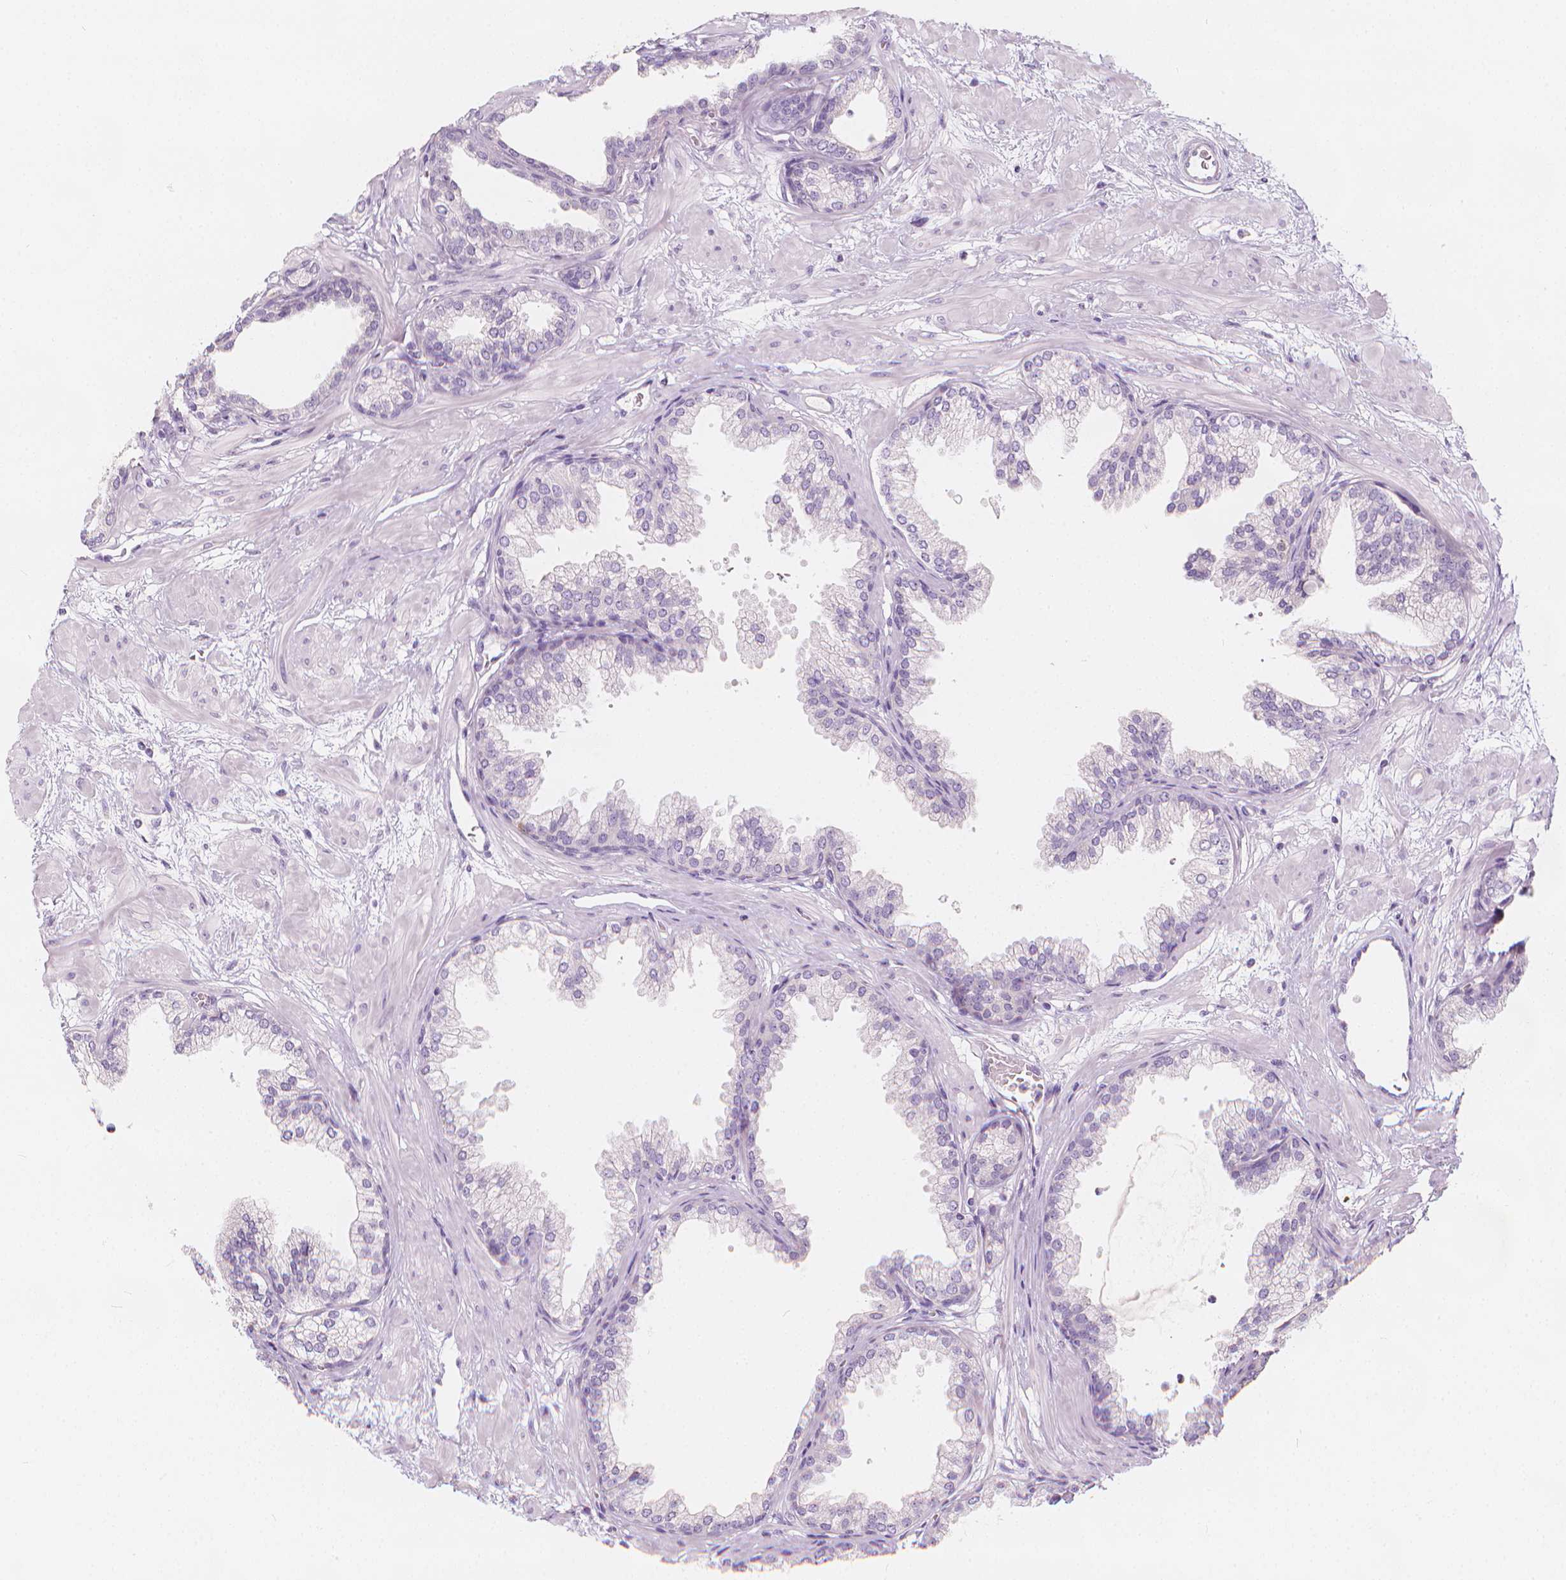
{"staining": {"intensity": "negative", "quantity": "none", "location": "none"}, "tissue": "prostate", "cell_type": "Glandular cells", "image_type": "normal", "snomed": [{"axis": "morphology", "description": "Normal tissue, NOS"}, {"axis": "topography", "description": "Prostate"}], "caption": "This is an immunohistochemistry (IHC) photomicrograph of unremarkable prostate. There is no positivity in glandular cells.", "gene": "RBFOX1", "patient": {"sex": "male", "age": 37}}